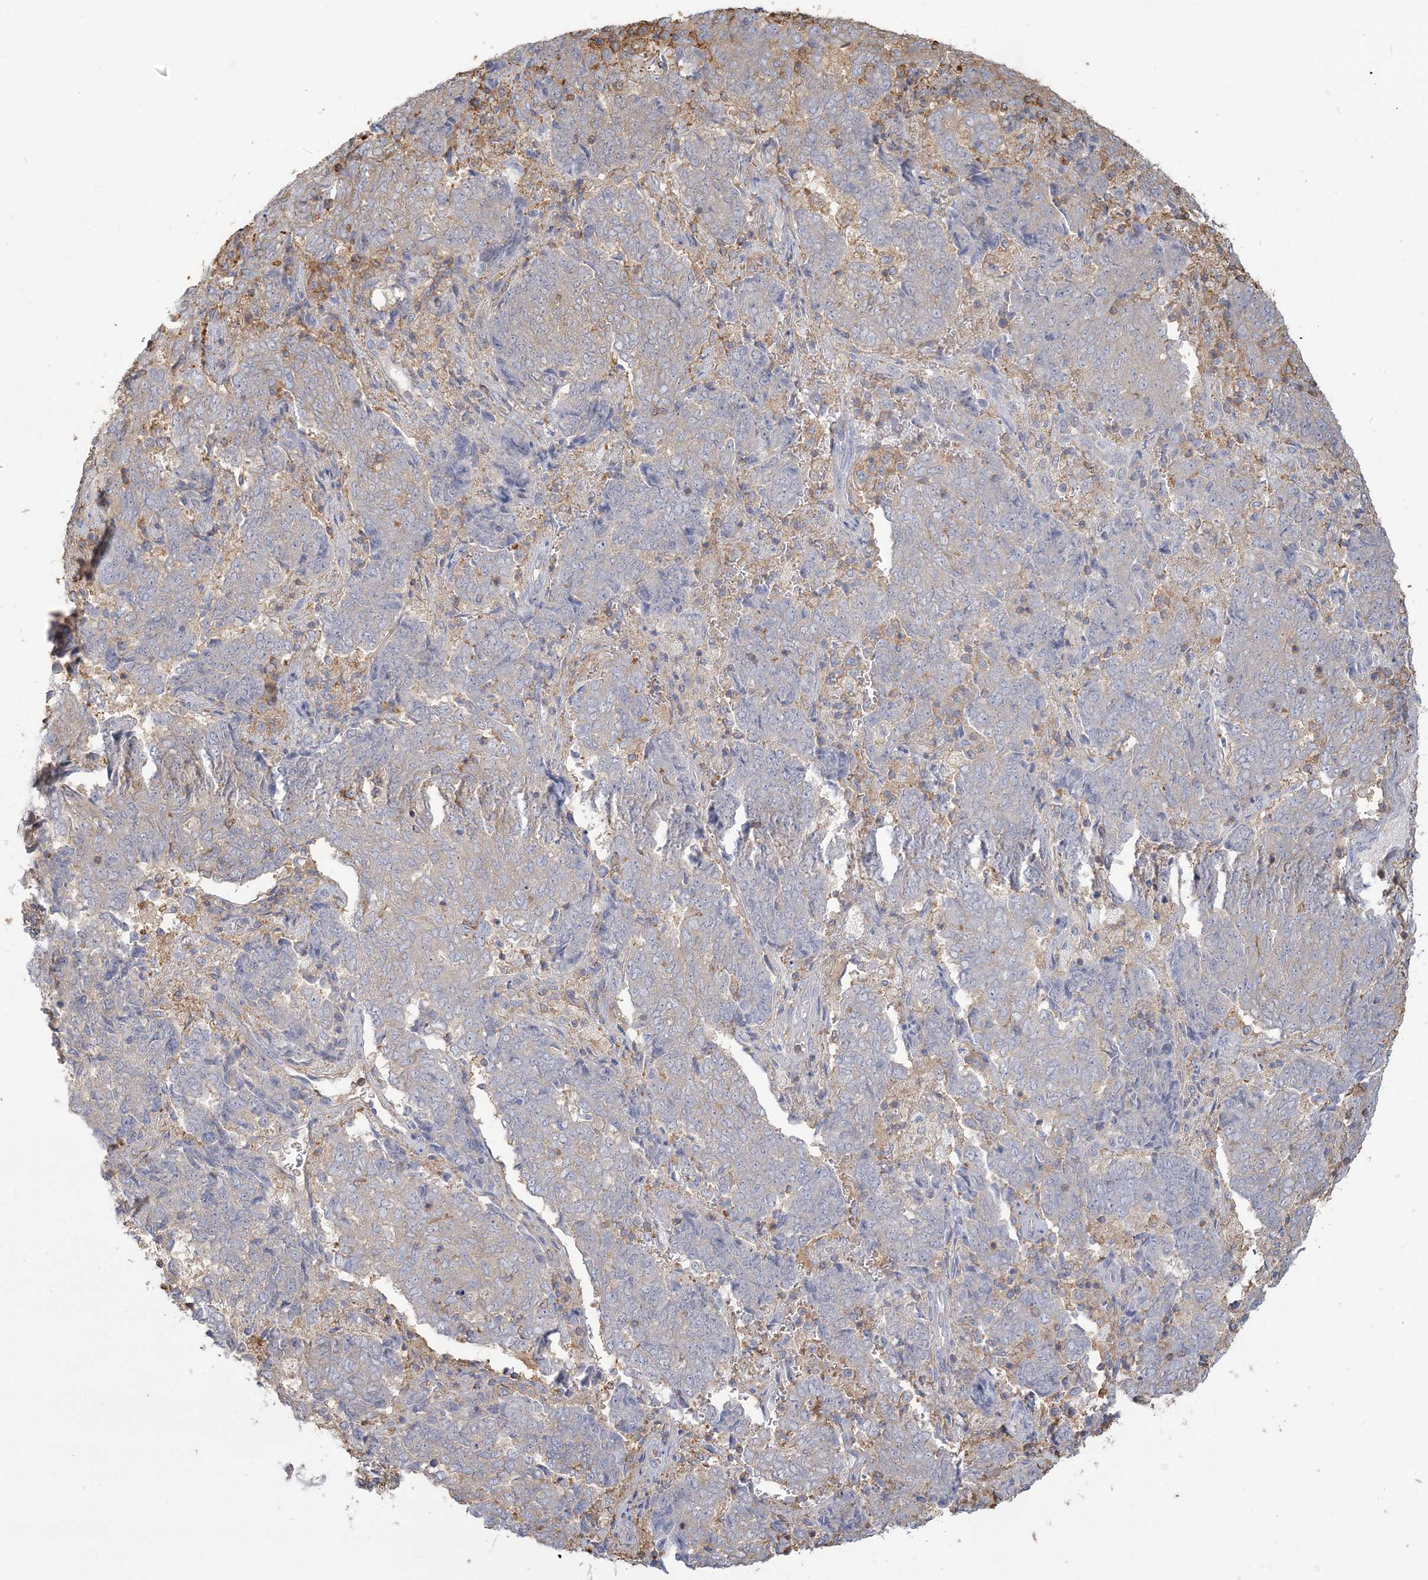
{"staining": {"intensity": "weak", "quantity": "<25%", "location": "cytoplasmic/membranous"}, "tissue": "endometrial cancer", "cell_type": "Tumor cells", "image_type": "cancer", "snomed": [{"axis": "morphology", "description": "Adenocarcinoma, NOS"}, {"axis": "topography", "description": "Endometrium"}], "caption": "Endometrial cancer stained for a protein using IHC reveals no expression tumor cells.", "gene": "ANKS1A", "patient": {"sex": "female", "age": 80}}